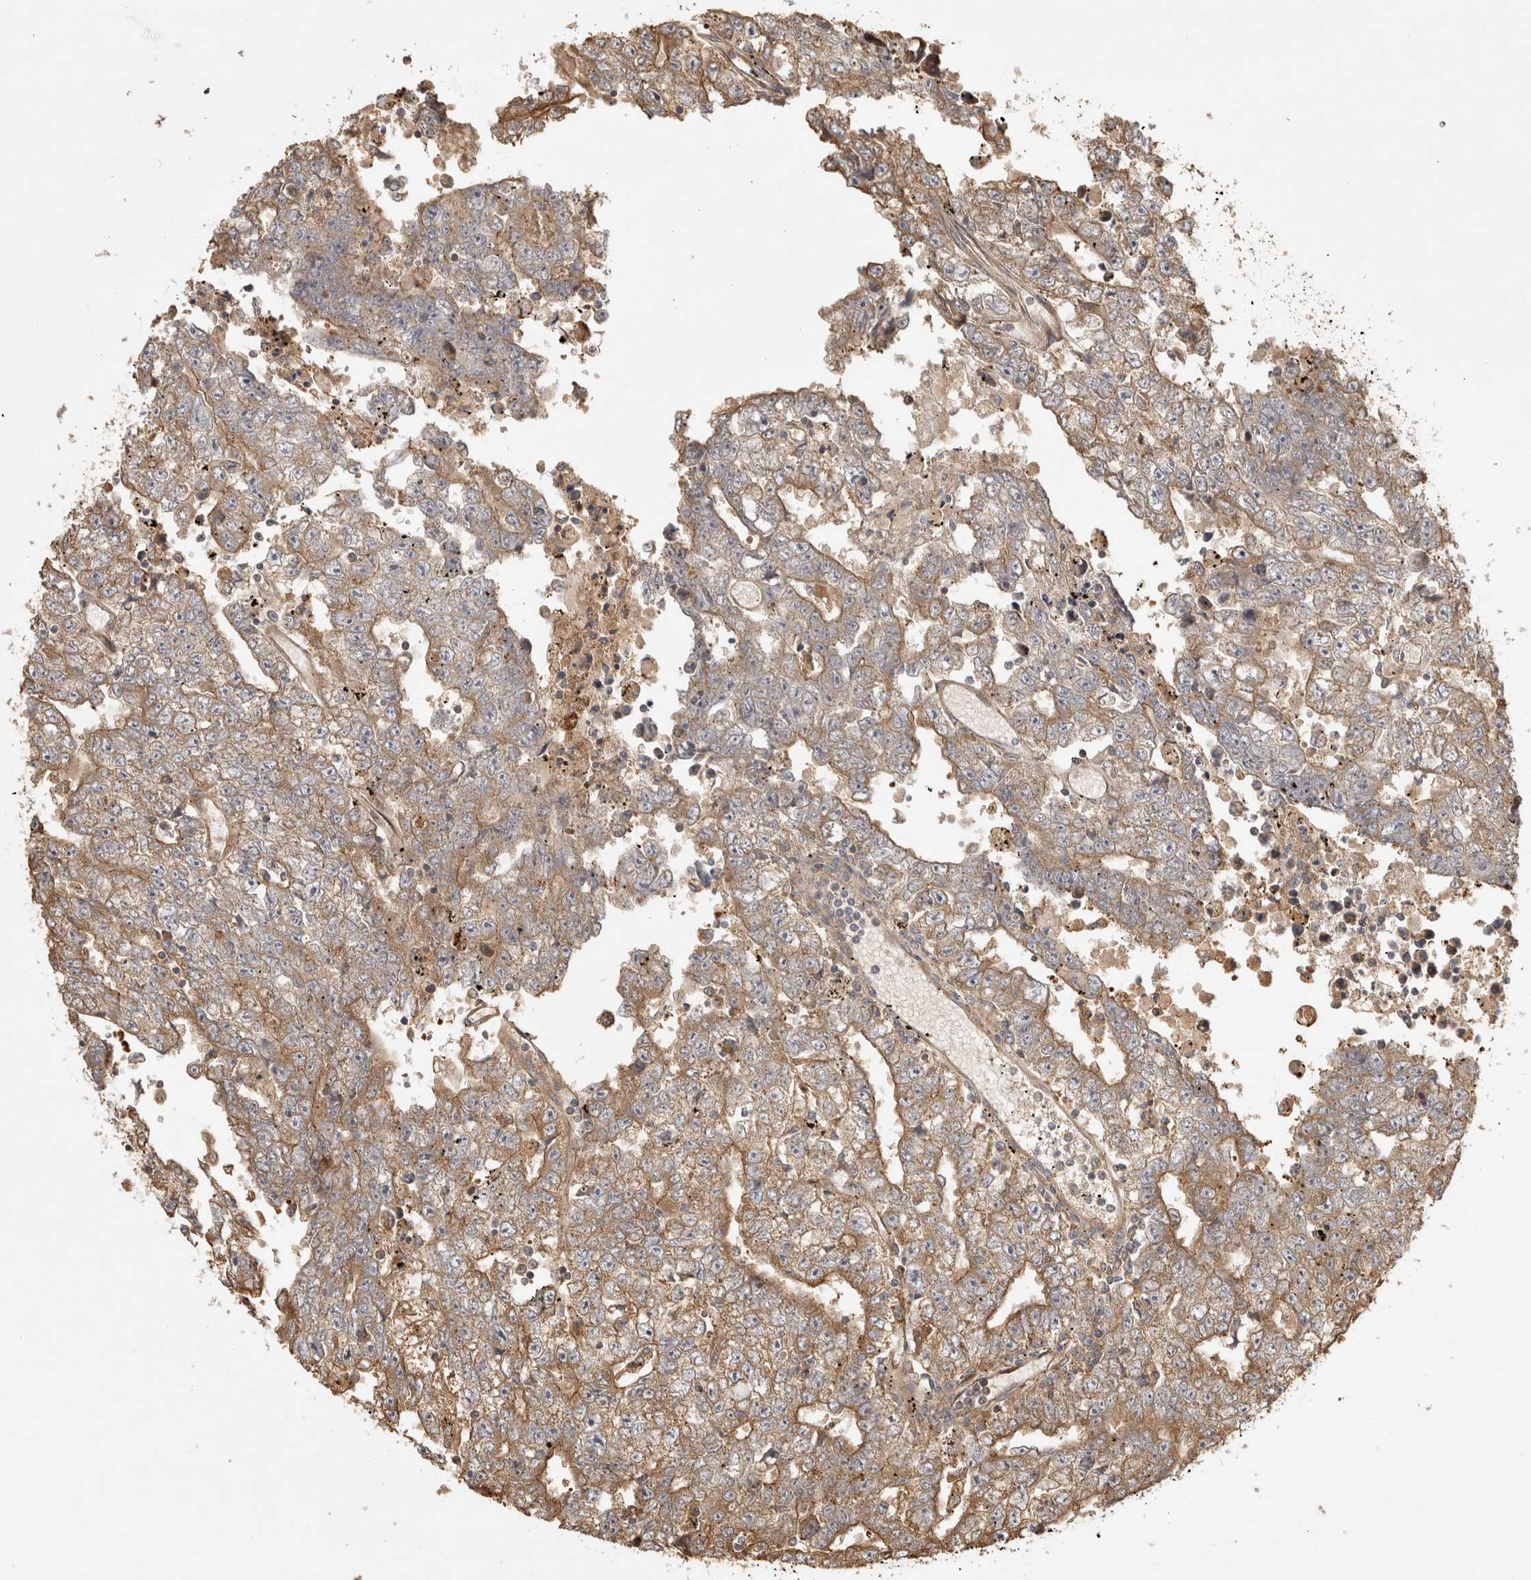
{"staining": {"intensity": "moderate", "quantity": "25%-75%", "location": "cytoplasmic/membranous"}, "tissue": "testis cancer", "cell_type": "Tumor cells", "image_type": "cancer", "snomed": [{"axis": "morphology", "description": "Carcinoma, Embryonal, NOS"}, {"axis": "topography", "description": "Testis"}], "caption": "Tumor cells show moderate cytoplasmic/membranous staining in approximately 25%-75% of cells in testis cancer (embryonal carcinoma).", "gene": "CAMSAP2", "patient": {"sex": "male", "age": 25}}